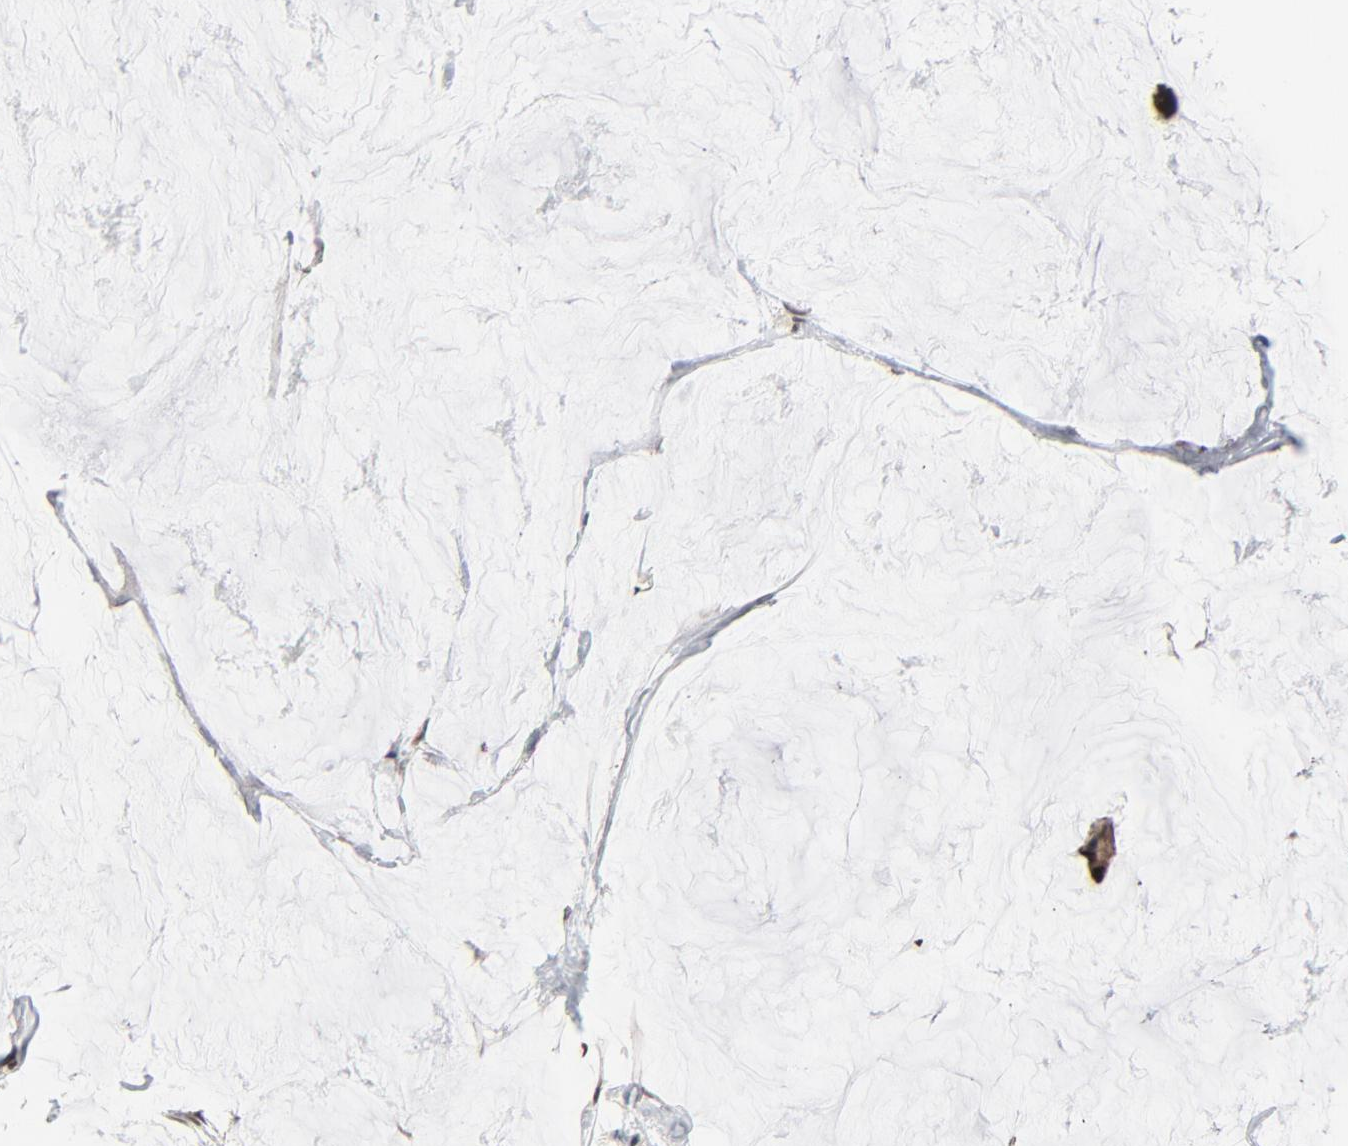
{"staining": {"intensity": "moderate", "quantity": ">75%", "location": "cytoplasmic/membranous,nuclear"}, "tissue": "breast cancer", "cell_type": "Tumor cells", "image_type": "cancer", "snomed": [{"axis": "morphology", "description": "Normal tissue, NOS"}, {"axis": "morphology", "description": "Duct carcinoma"}, {"axis": "topography", "description": "Breast"}], "caption": "Intraductal carcinoma (breast) stained for a protein exhibits moderate cytoplasmic/membranous and nuclear positivity in tumor cells.", "gene": "AKT1", "patient": {"sex": "female", "age": 50}}